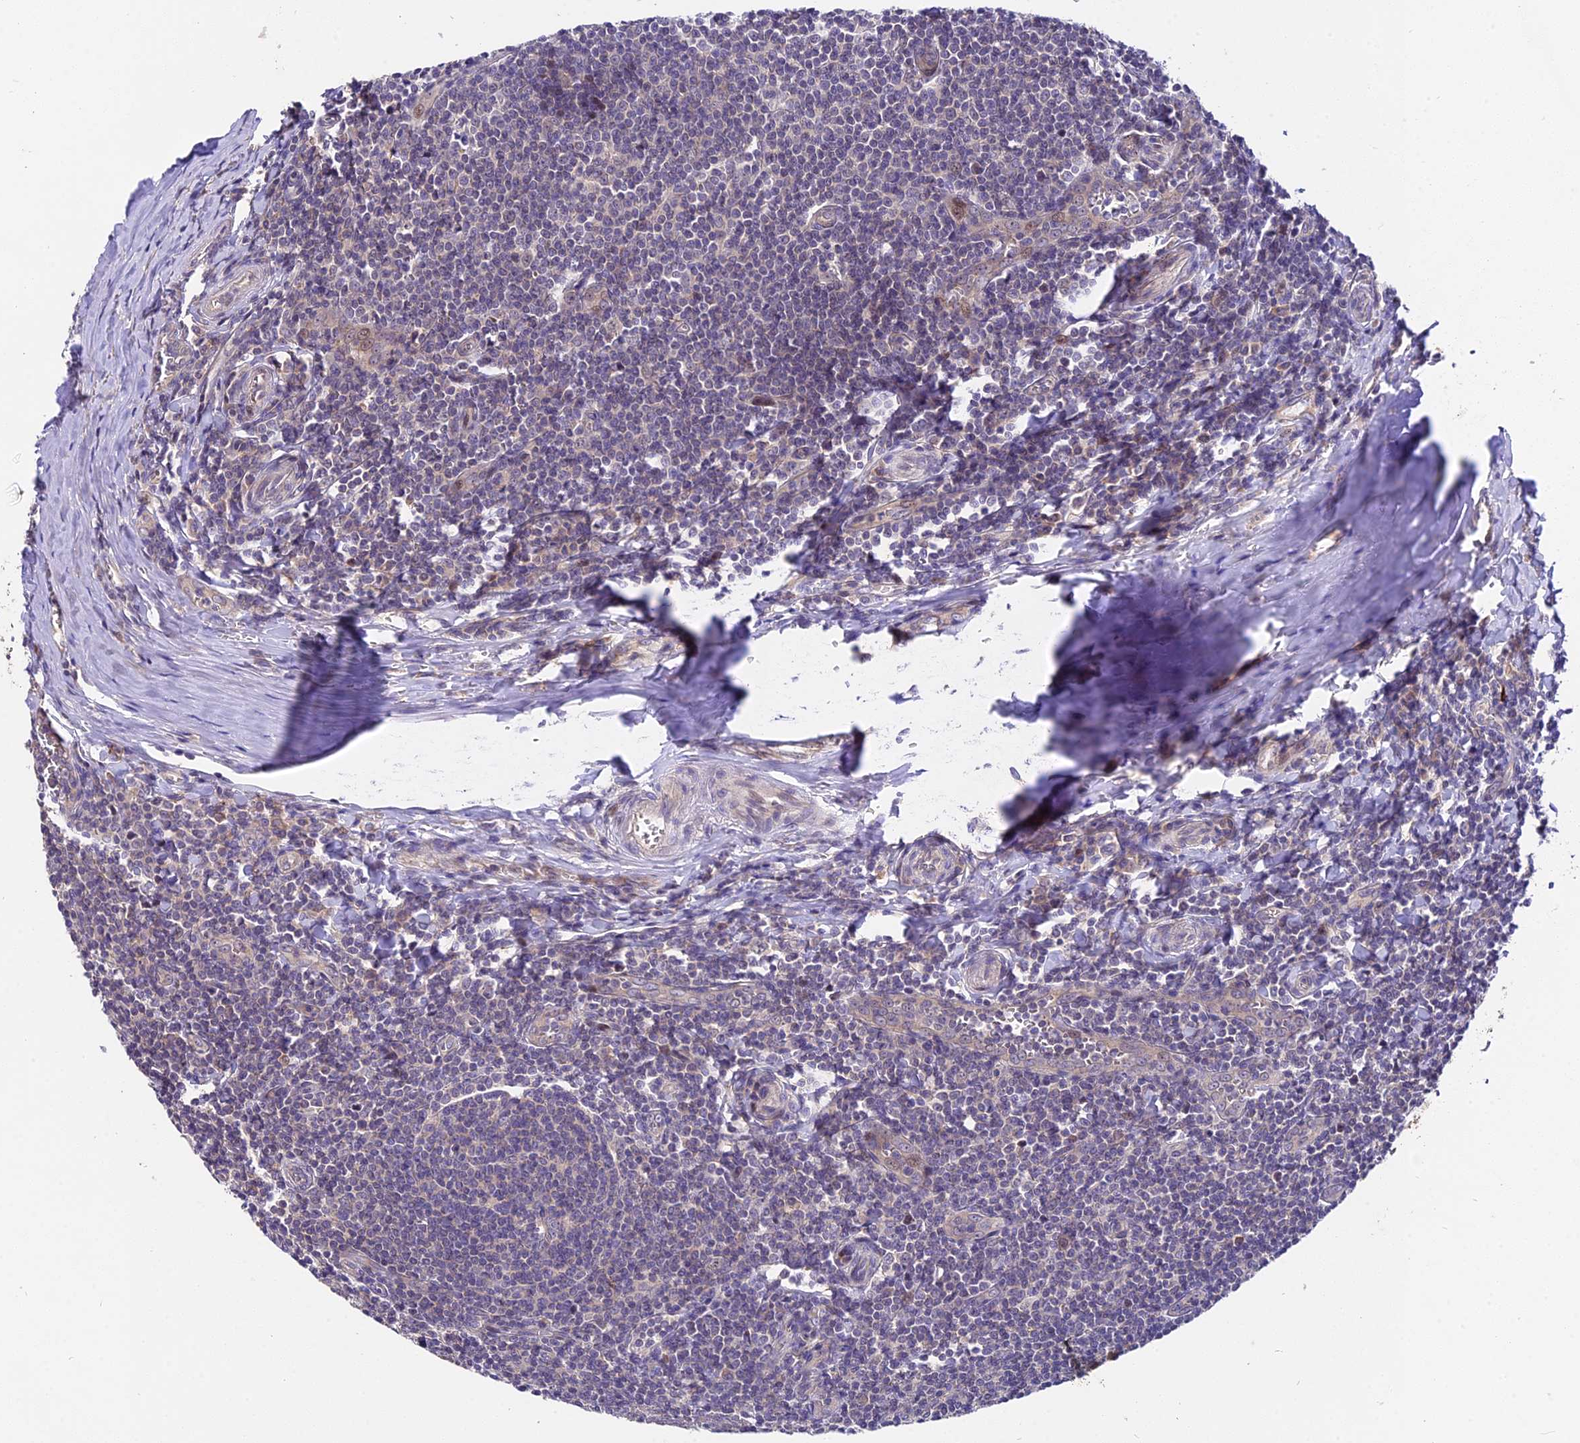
{"staining": {"intensity": "weak", "quantity": "<25%", "location": "cytoplasmic/membranous"}, "tissue": "tonsil", "cell_type": "Germinal center cells", "image_type": "normal", "snomed": [{"axis": "morphology", "description": "Normal tissue, NOS"}, {"axis": "topography", "description": "Tonsil"}], "caption": "There is no significant positivity in germinal center cells of tonsil. (Stains: DAB immunohistochemistry (IHC) with hematoxylin counter stain, Microscopy: brightfield microscopy at high magnification).", "gene": "TRMT1", "patient": {"sex": "male", "age": 27}}